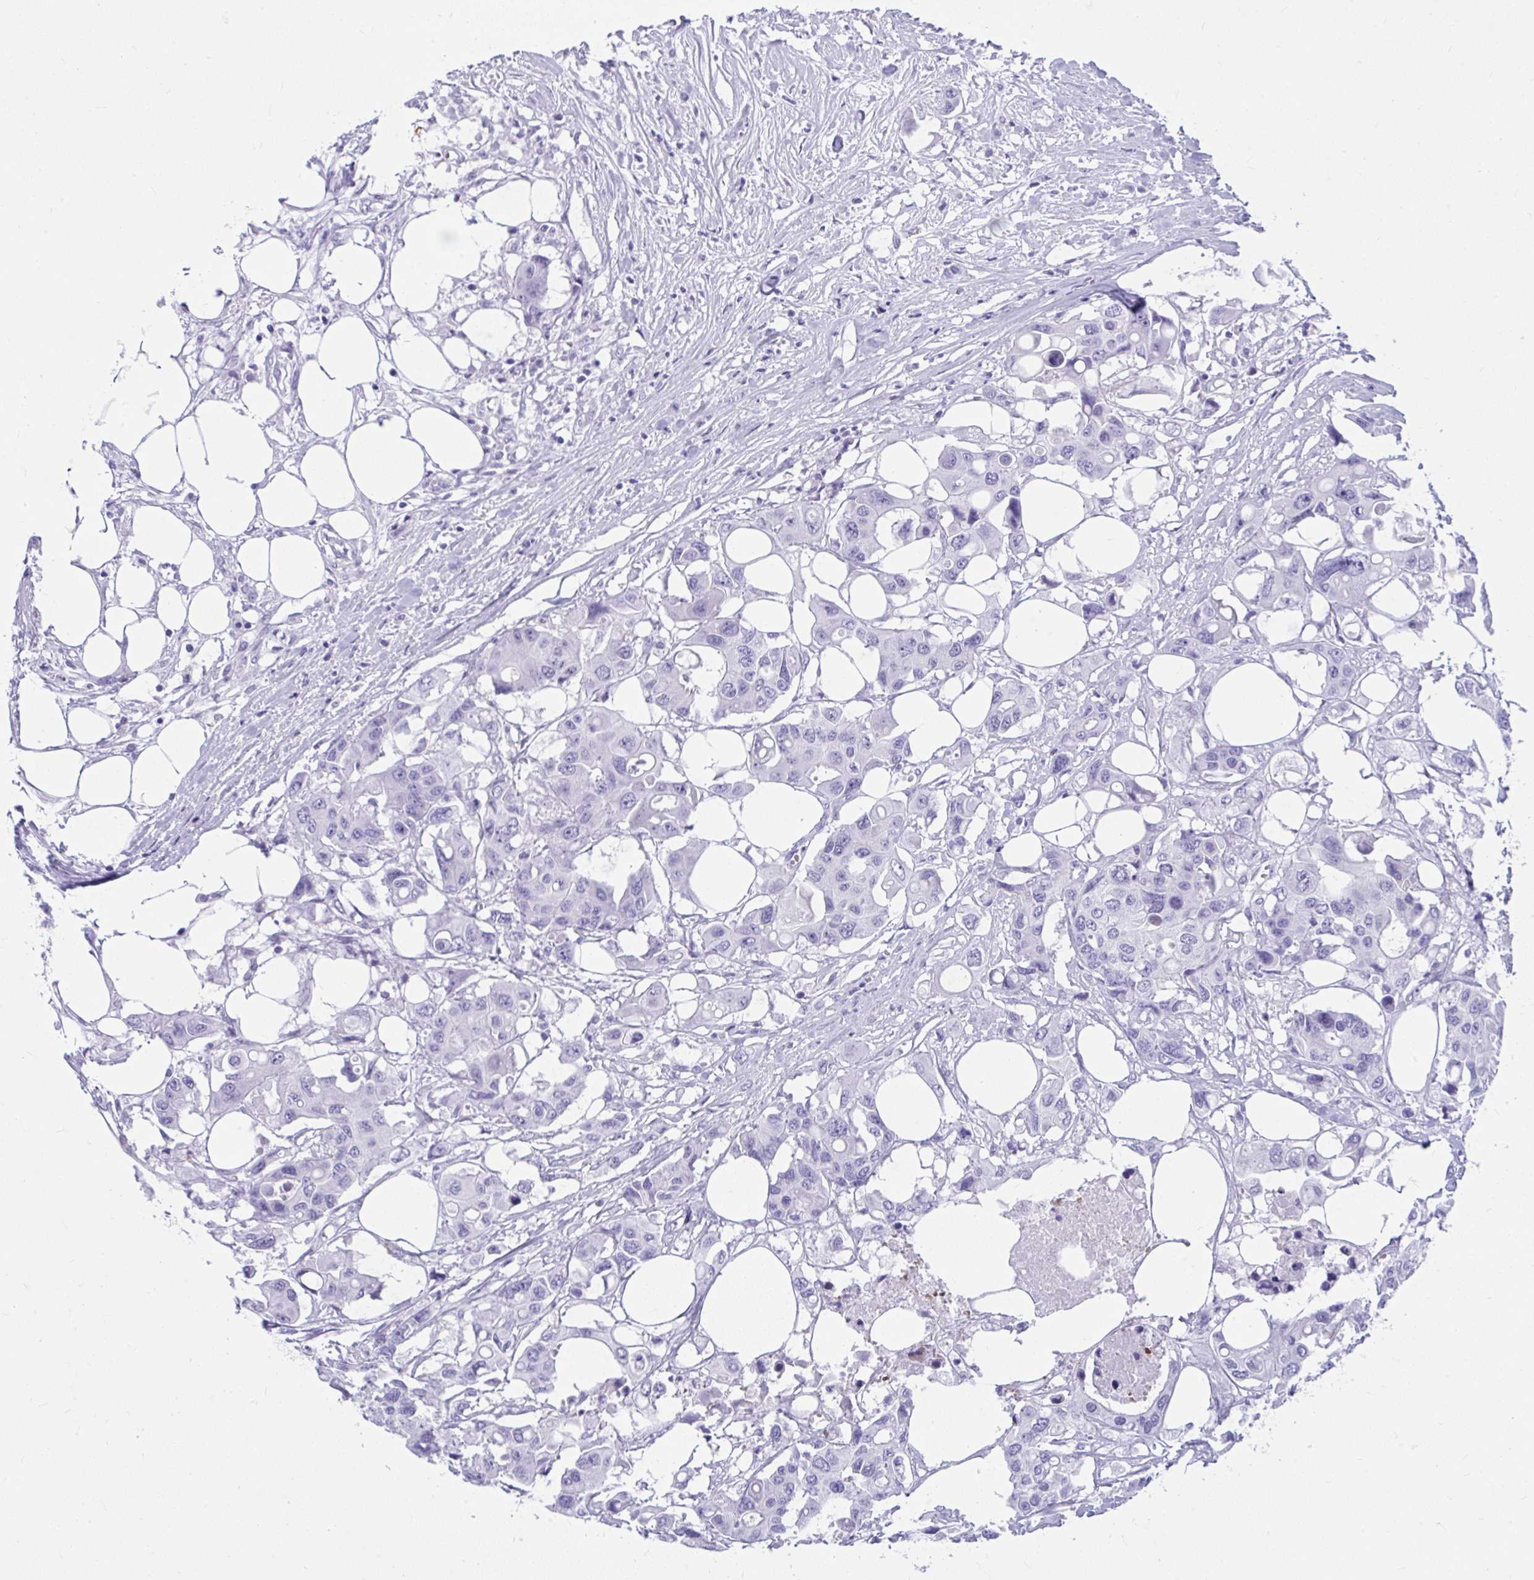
{"staining": {"intensity": "negative", "quantity": "none", "location": "none"}, "tissue": "colorectal cancer", "cell_type": "Tumor cells", "image_type": "cancer", "snomed": [{"axis": "morphology", "description": "Adenocarcinoma, NOS"}, {"axis": "topography", "description": "Colon"}], "caption": "Colorectal cancer was stained to show a protein in brown. There is no significant expression in tumor cells.", "gene": "ISL1", "patient": {"sex": "male", "age": 77}}